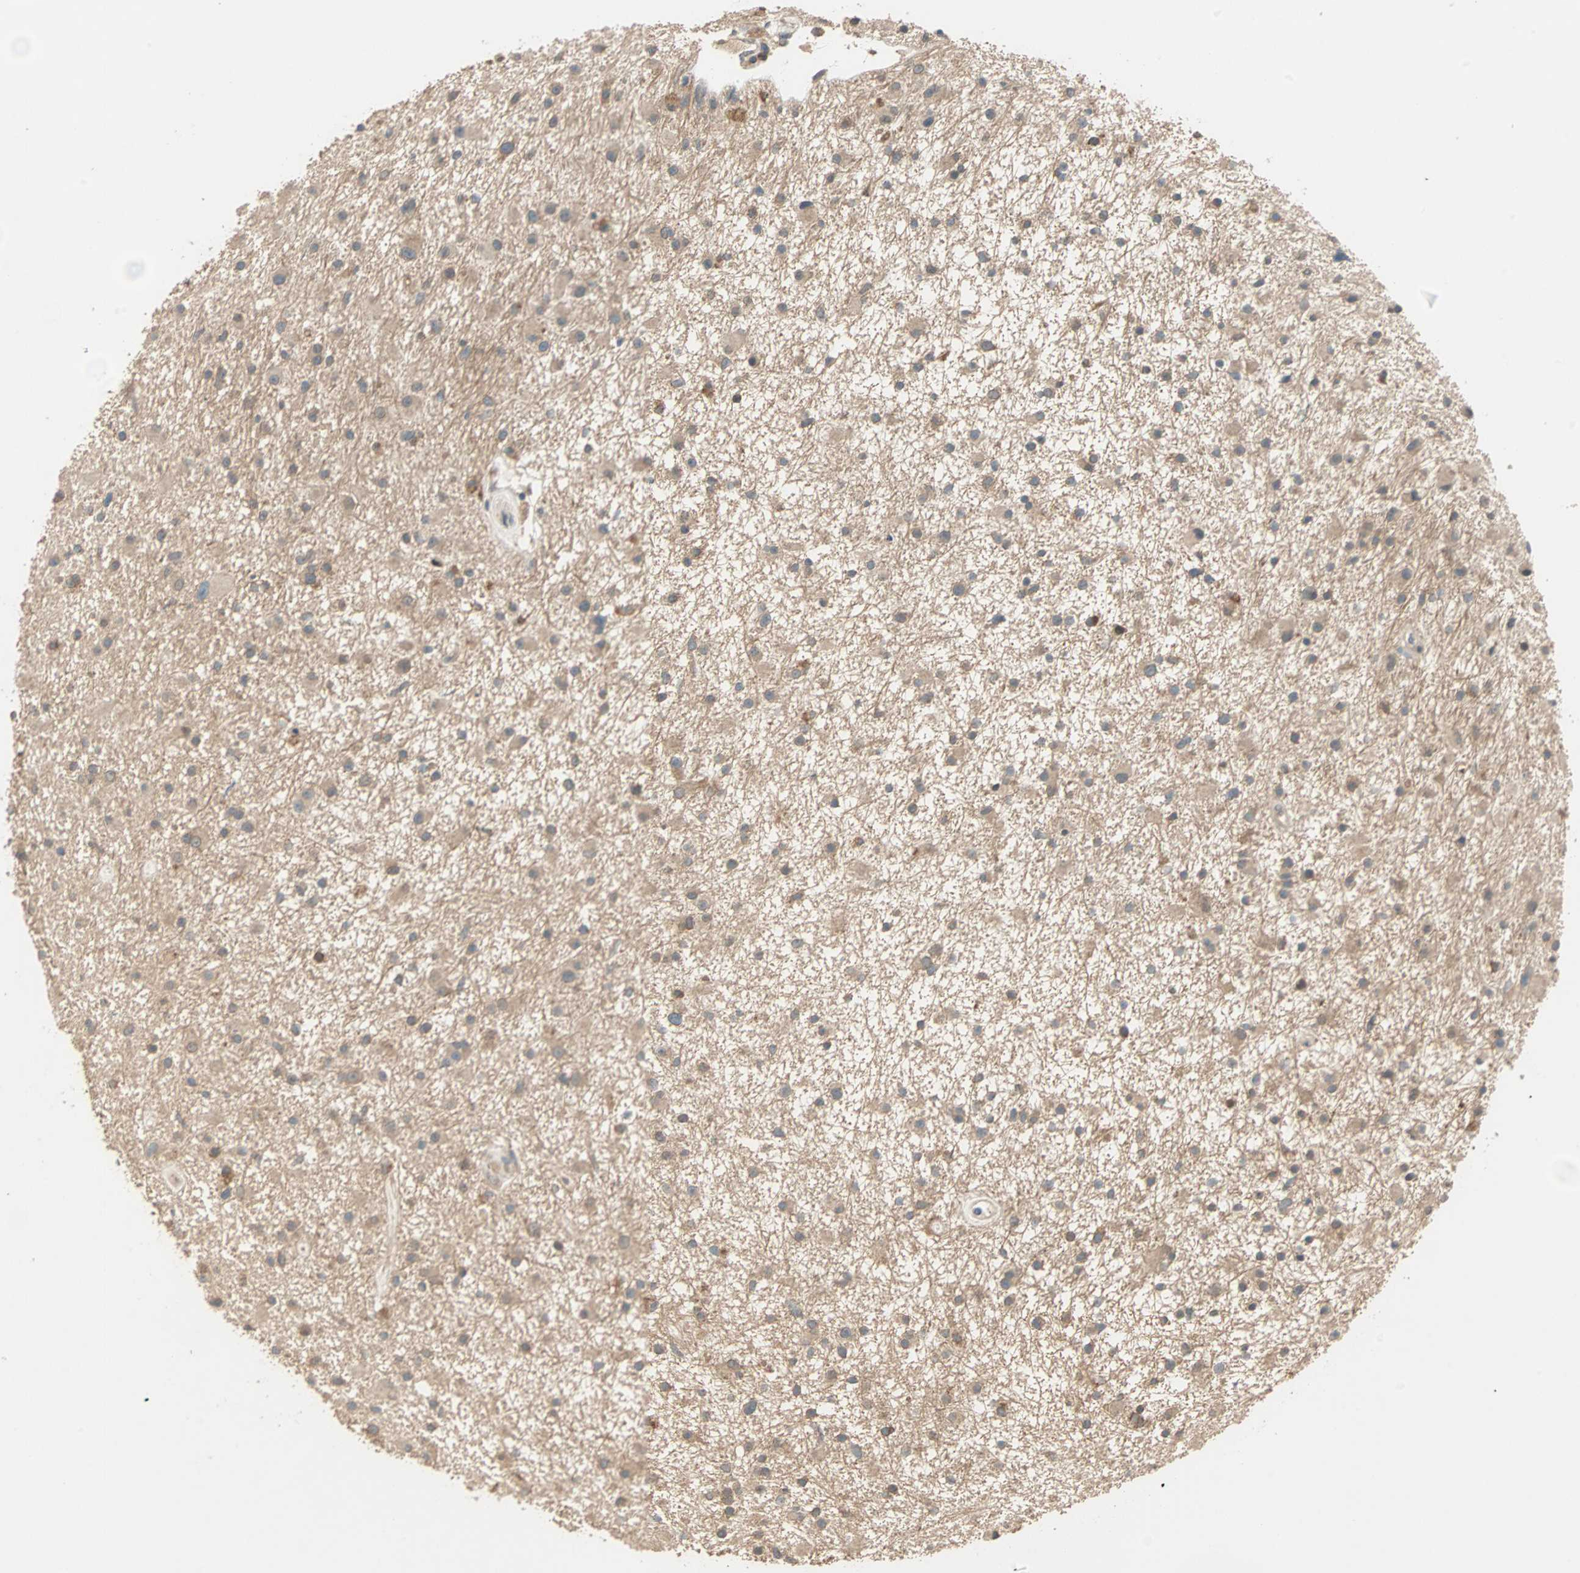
{"staining": {"intensity": "moderate", "quantity": ">75%", "location": "cytoplasmic/membranous"}, "tissue": "glioma", "cell_type": "Tumor cells", "image_type": "cancer", "snomed": [{"axis": "morphology", "description": "Glioma, malignant, High grade"}, {"axis": "topography", "description": "Brain"}], "caption": "Glioma was stained to show a protein in brown. There is medium levels of moderate cytoplasmic/membranous staining in about >75% of tumor cells. Using DAB (brown) and hematoxylin (blue) stains, captured at high magnification using brightfield microscopy.", "gene": "TTF2", "patient": {"sex": "male", "age": 33}}